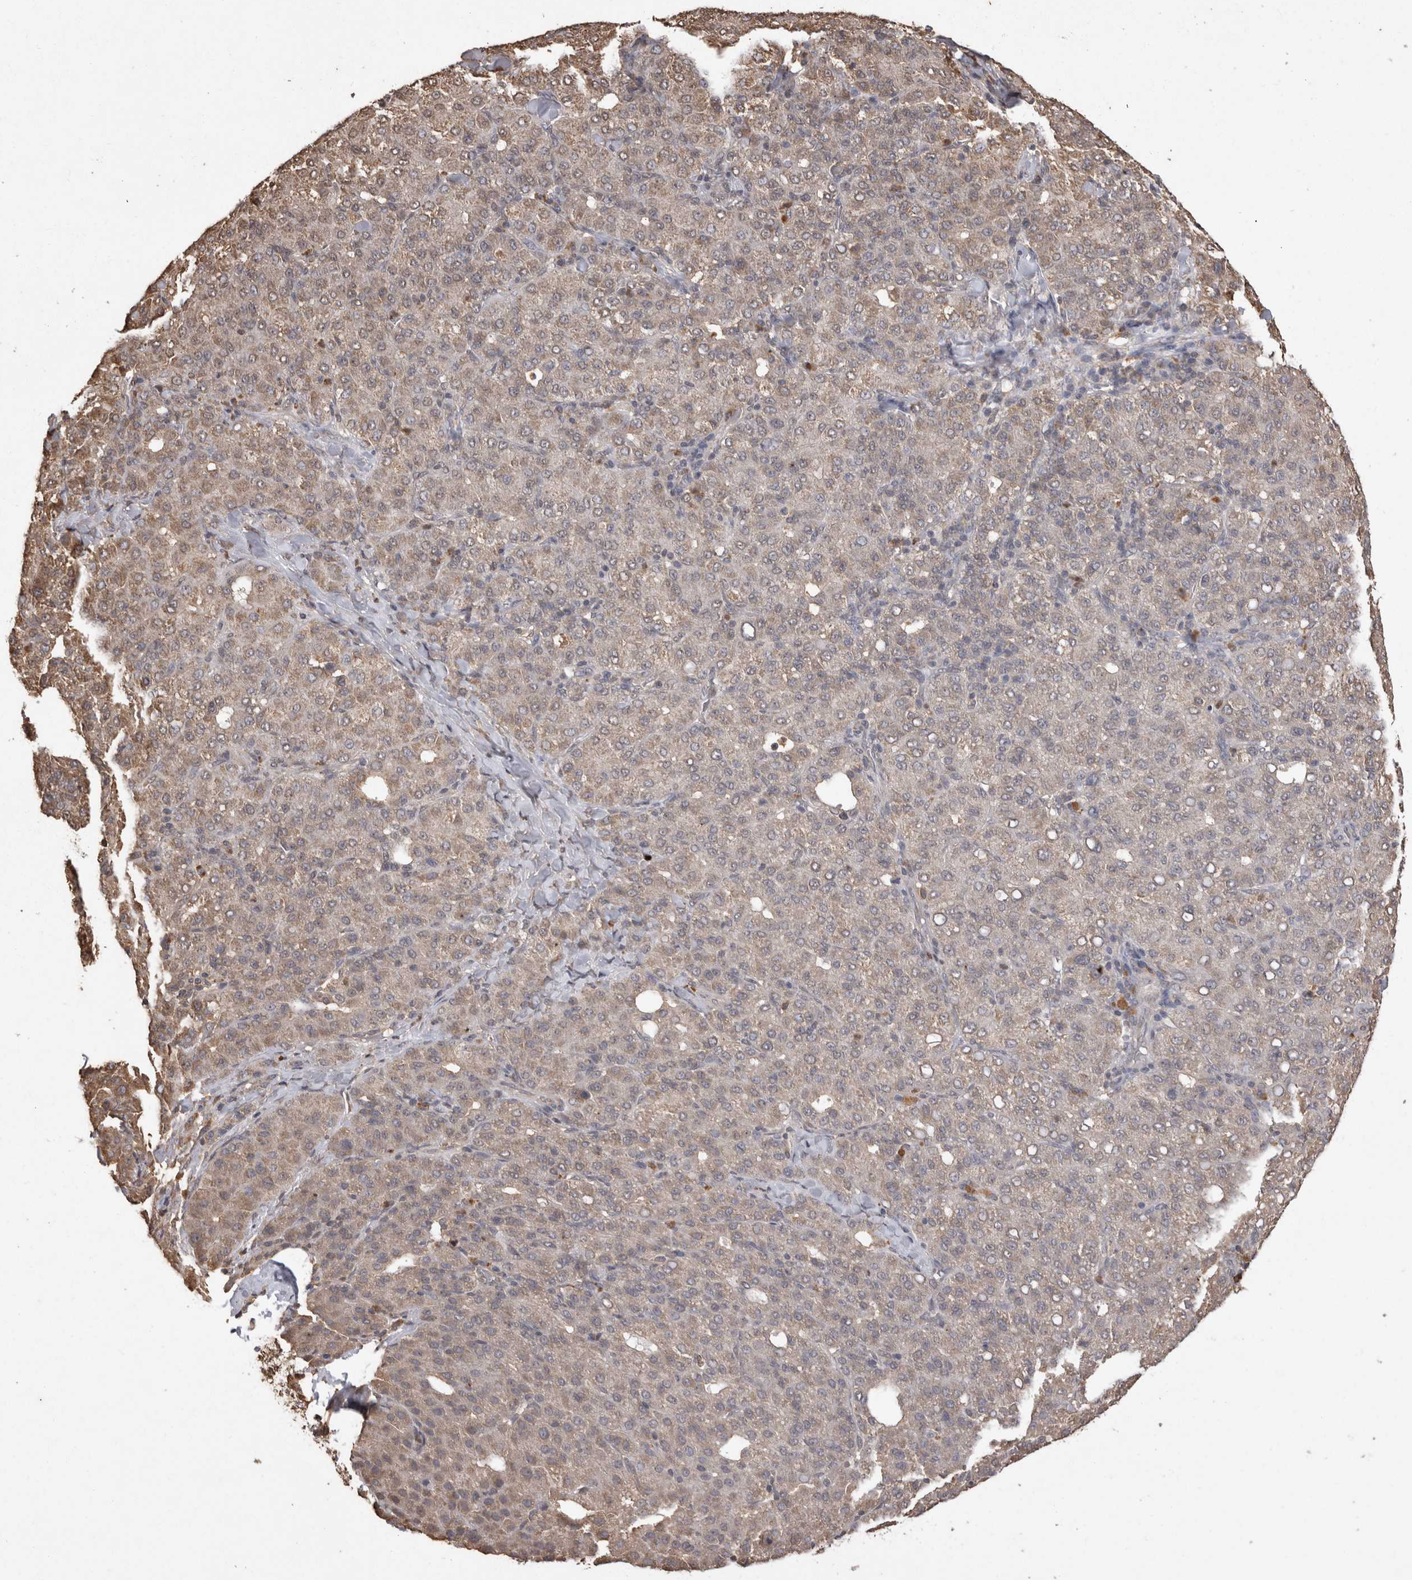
{"staining": {"intensity": "weak", "quantity": "25%-75%", "location": "cytoplasmic/membranous"}, "tissue": "liver cancer", "cell_type": "Tumor cells", "image_type": "cancer", "snomed": [{"axis": "morphology", "description": "Carcinoma, Hepatocellular, NOS"}, {"axis": "topography", "description": "Liver"}], "caption": "The photomicrograph demonstrates a brown stain indicating the presence of a protein in the cytoplasmic/membranous of tumor cells in liver cancer.", "gene": "SOCS5", "patient": {"sex": "male", "age": 65}}